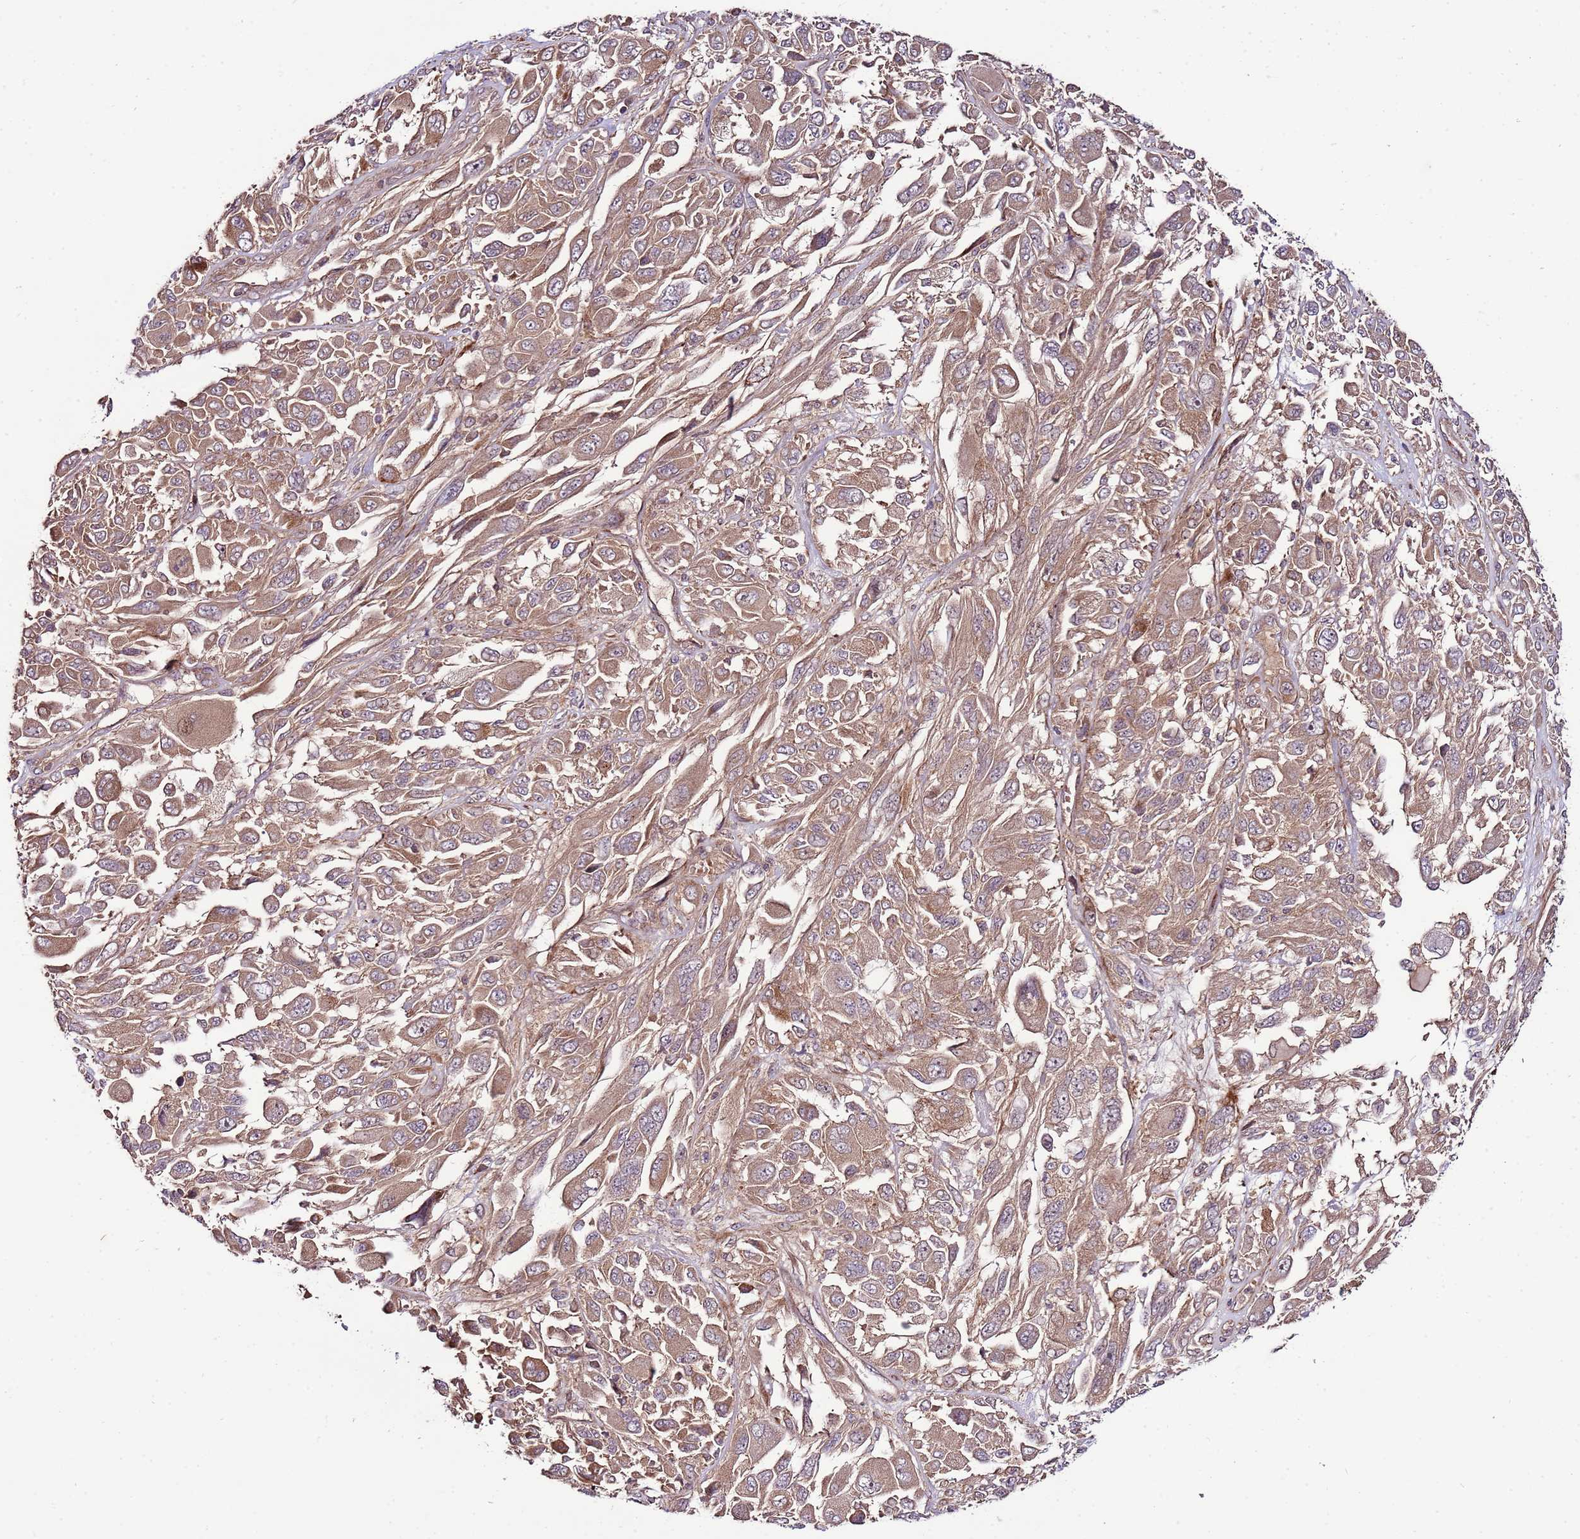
{"staining": {"intensity": "moderate", "quantity": "25%-75%", "location": "cytoplasmic/membranous"}, "tissue": "melanoma", "cell_type": "Tumor cells", "image_type": "cancer", "snomed": [{"axis": "morphology", "description": "Malignant melanoma, NOS"}, {"axis": "topography", "description": "Skin"}], "caption": "Brown immunohistochemical staining in human malignant melanoma reveals moderate cytoplasmic/membranous expression in approximately 25%-75% of tumor cells. (IHC, brightfield microscopy, high magnification).", "gene": "ZNF624", "patient": {"sex": "female", "age": 91}}